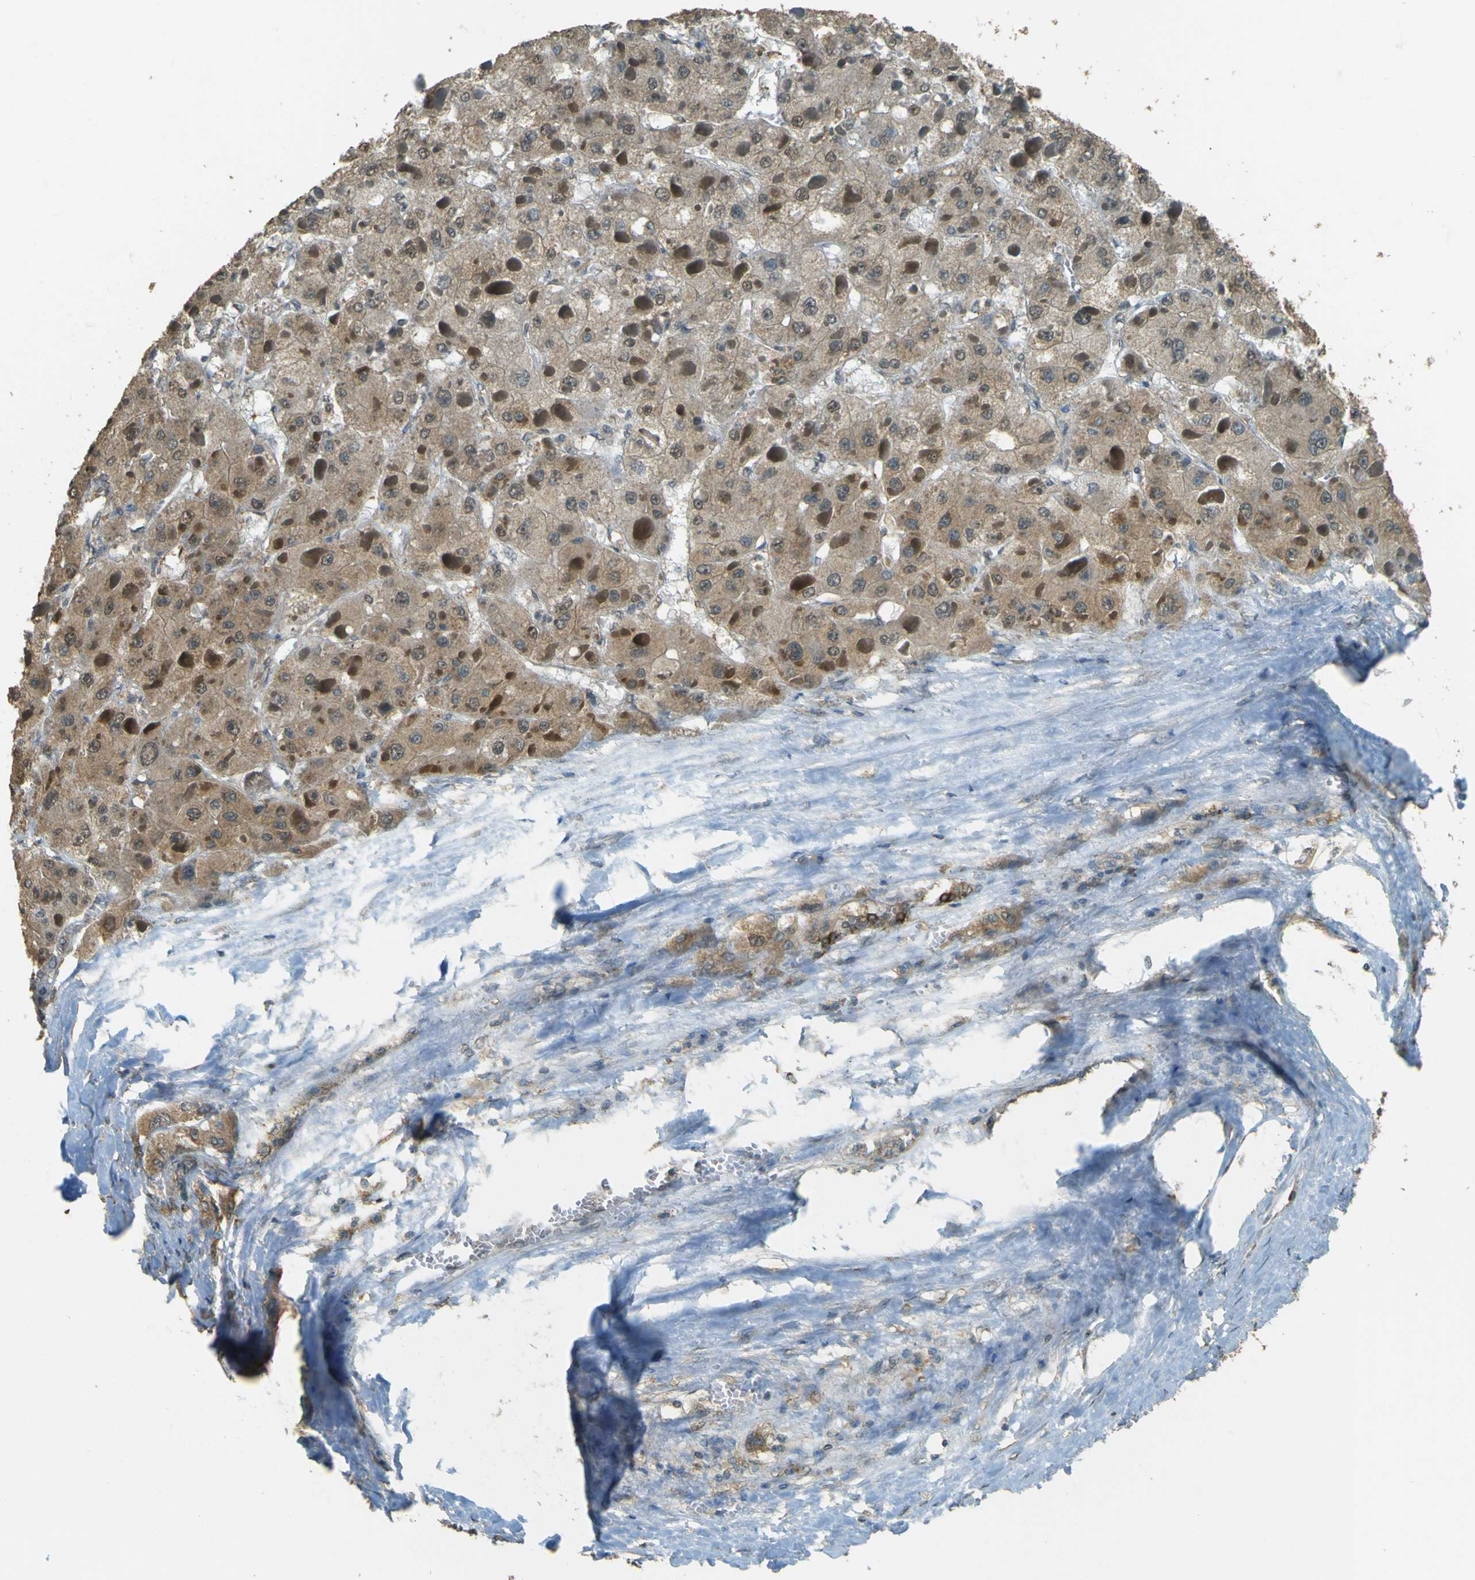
{"staining": {"intensity": "moderate", "quantity": ">75%", "location": "cytoplasmic/membranous"}, "tissue": "liver cancer", "cell_type": "Tumor cells", "image_type": "cancer", "snomed": [{"axis": "morphology", "description": "Carcinoma, Hepatocellular, NOS"}, {"axis": "topography", "description": "Liver"}], "caption": "Liver cancer was stained to show a protein in brown. There is medium levels of moderate cytoplasmic/membranous staining in about >75% of tumor cells.", "gene": "GOLGA1", "patient": {"sex": "female", "age": 73}}